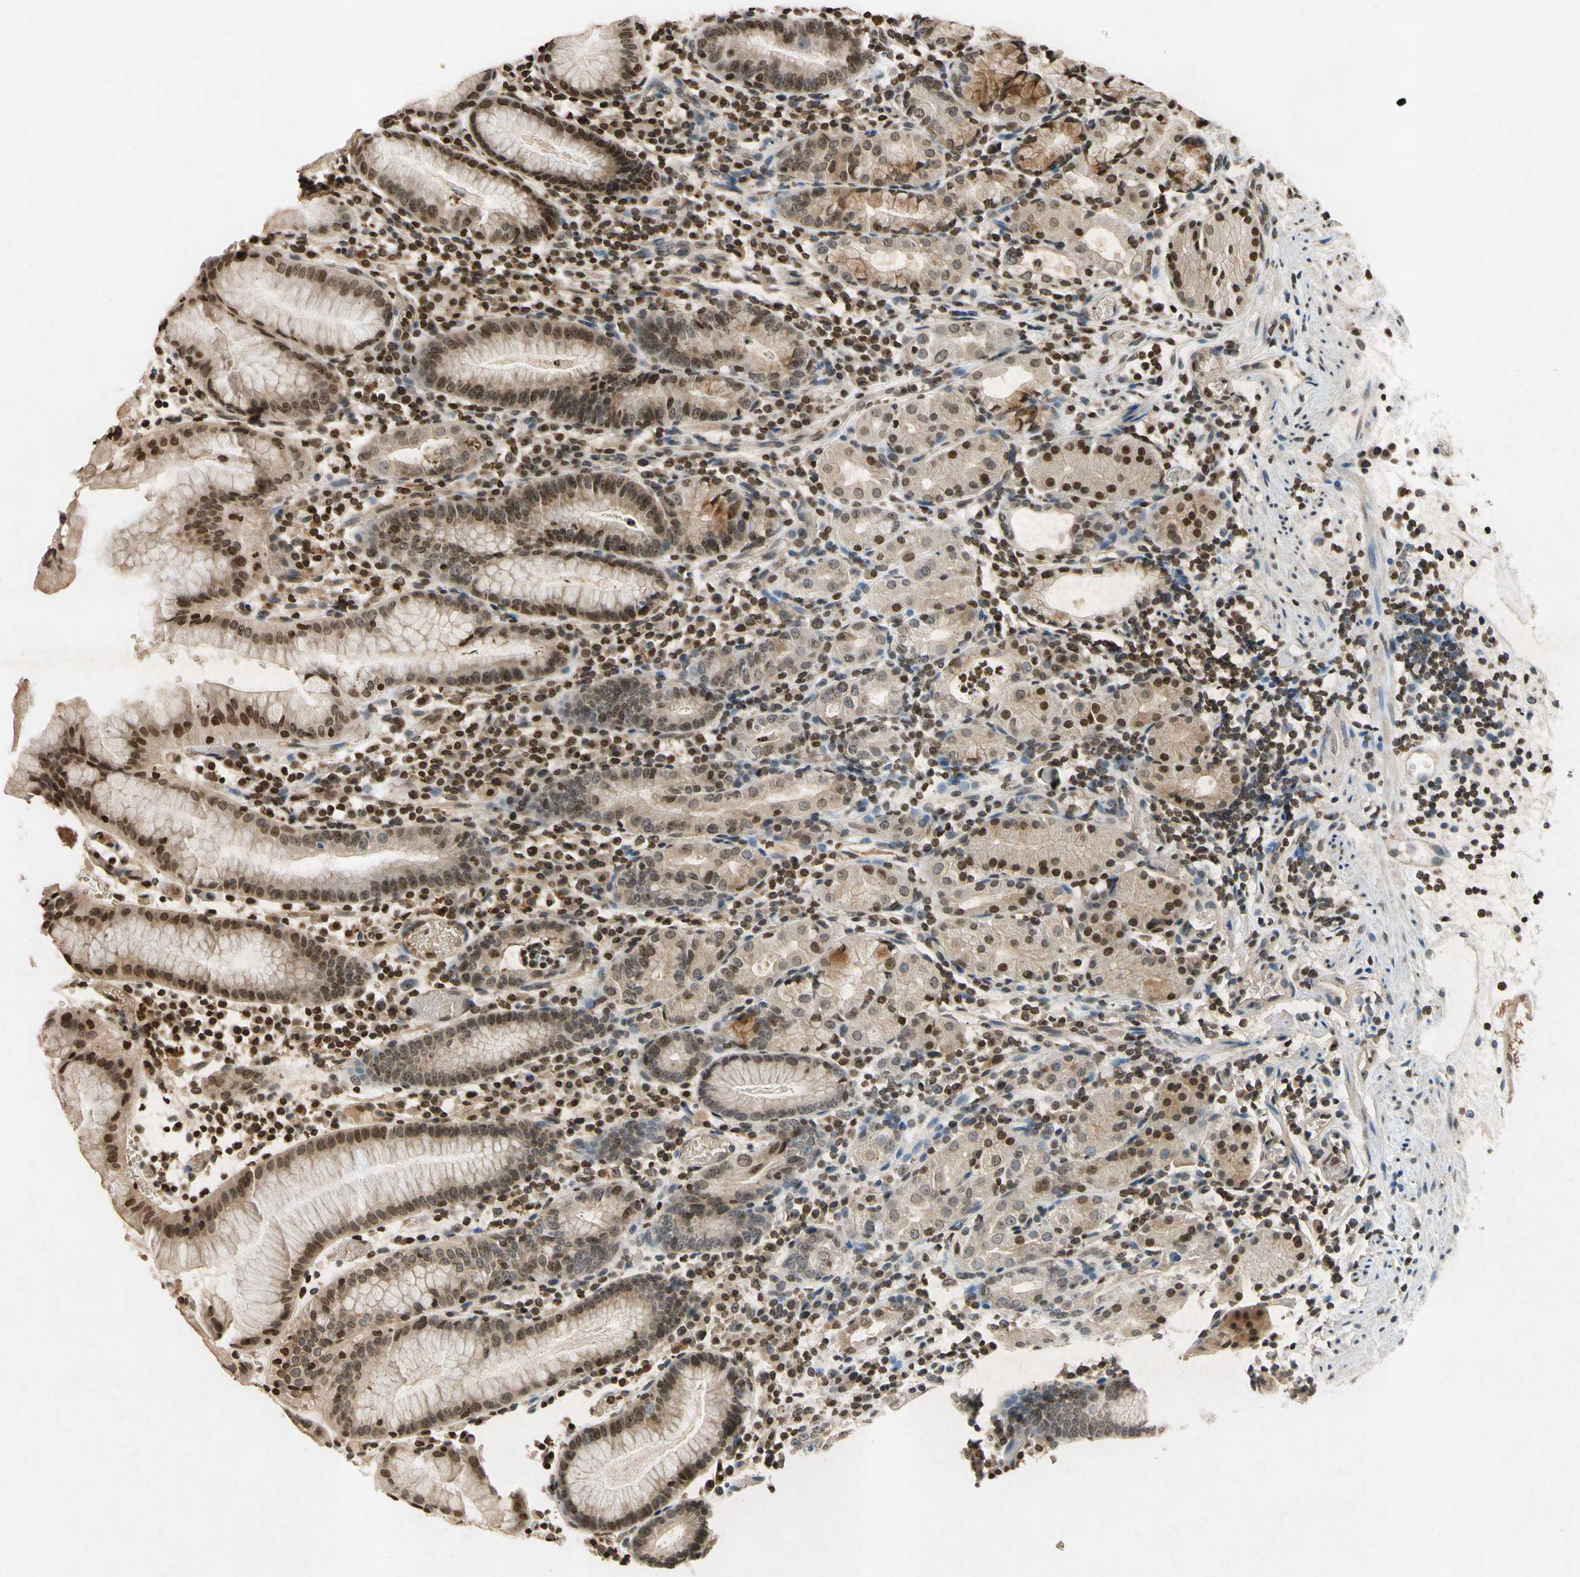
{"staining": {"intensity": "moderate", "quantity": "25%-75%", "location": "cytoplasmic/membranous,nuclear"}, "tissue": "stomach", "cell_type": "Glandular cells", "image_type": "normal", "snomed": [{"axis": "morphology", "description": "Normal tissue, NOS"}, {"axis": "topography", "description": "Stomach"}, {"axis": "topography", "description": "Stomach, lower"}], "caption": "Glandular cells show moderate cytoplasmic/membranous,nuclear staining in approximately 25%-75% of cells in unremarkable stomach. The staining is performed using DAB brown chromogen to label protein expression. The nuclei are counter-stained blue using hematoxylin.", "gene": "HOXB3", "patient": {"sex": "female", "age": 75}}